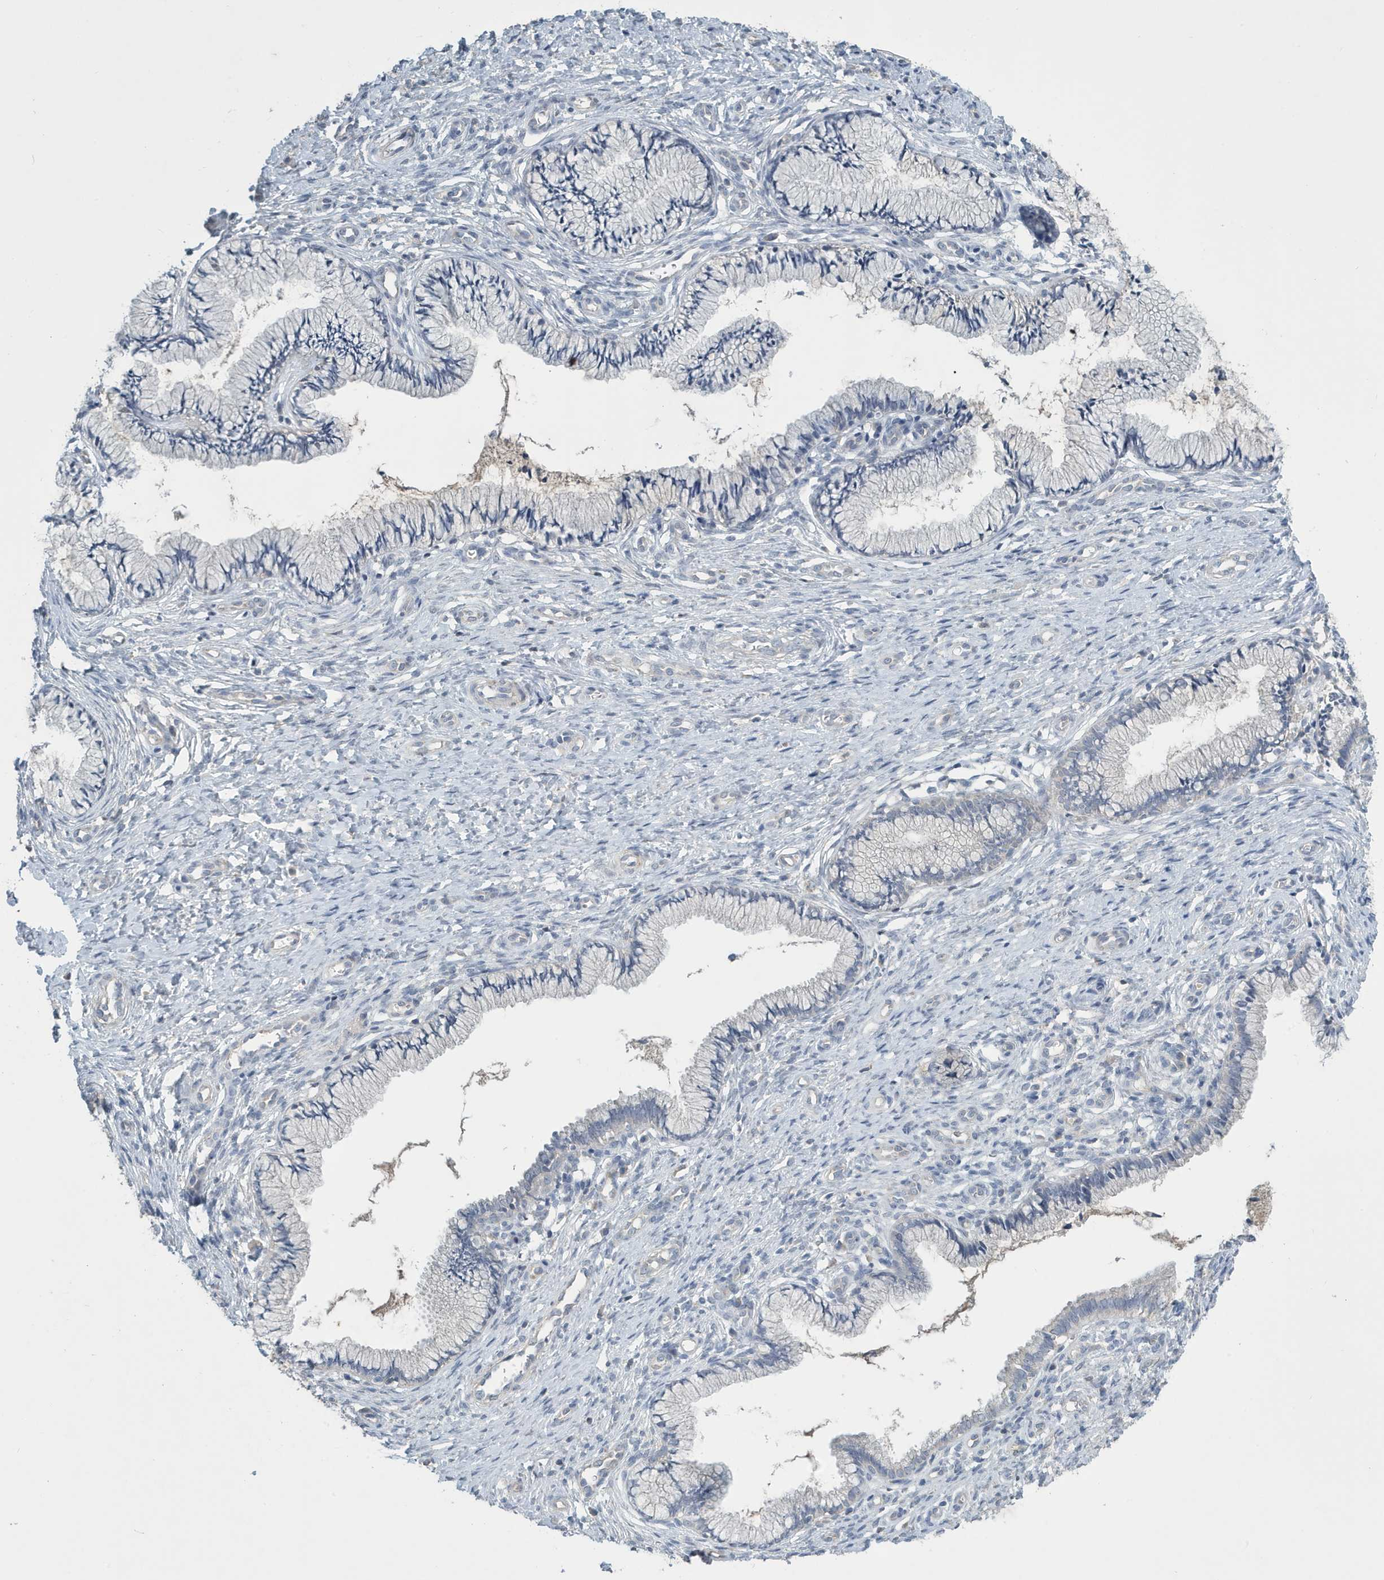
{"staining": {"intensity": "negative", "quantity": "none", "location": "none"}, "tissue": "cervix", "cell_type": "Glandular cells", "image_type": "normal", "snomed": [{"axis": "morphology", "description": "Normal tissue, NOS"}, {"axis": "topography", "description": "Cervix"}], "caption": "This is a photomicrograph of immunohistochemistry staining of unremarkable cervix, which shows no staining in glandular cells. Brightfield microscopy of immunohistochemistry (IHC) stained with DAB (brown) and hematoxylin (blue), captured at high magnification.", "gene": "UGT2B4", "patient": {"sex": "female", "age": 36}}